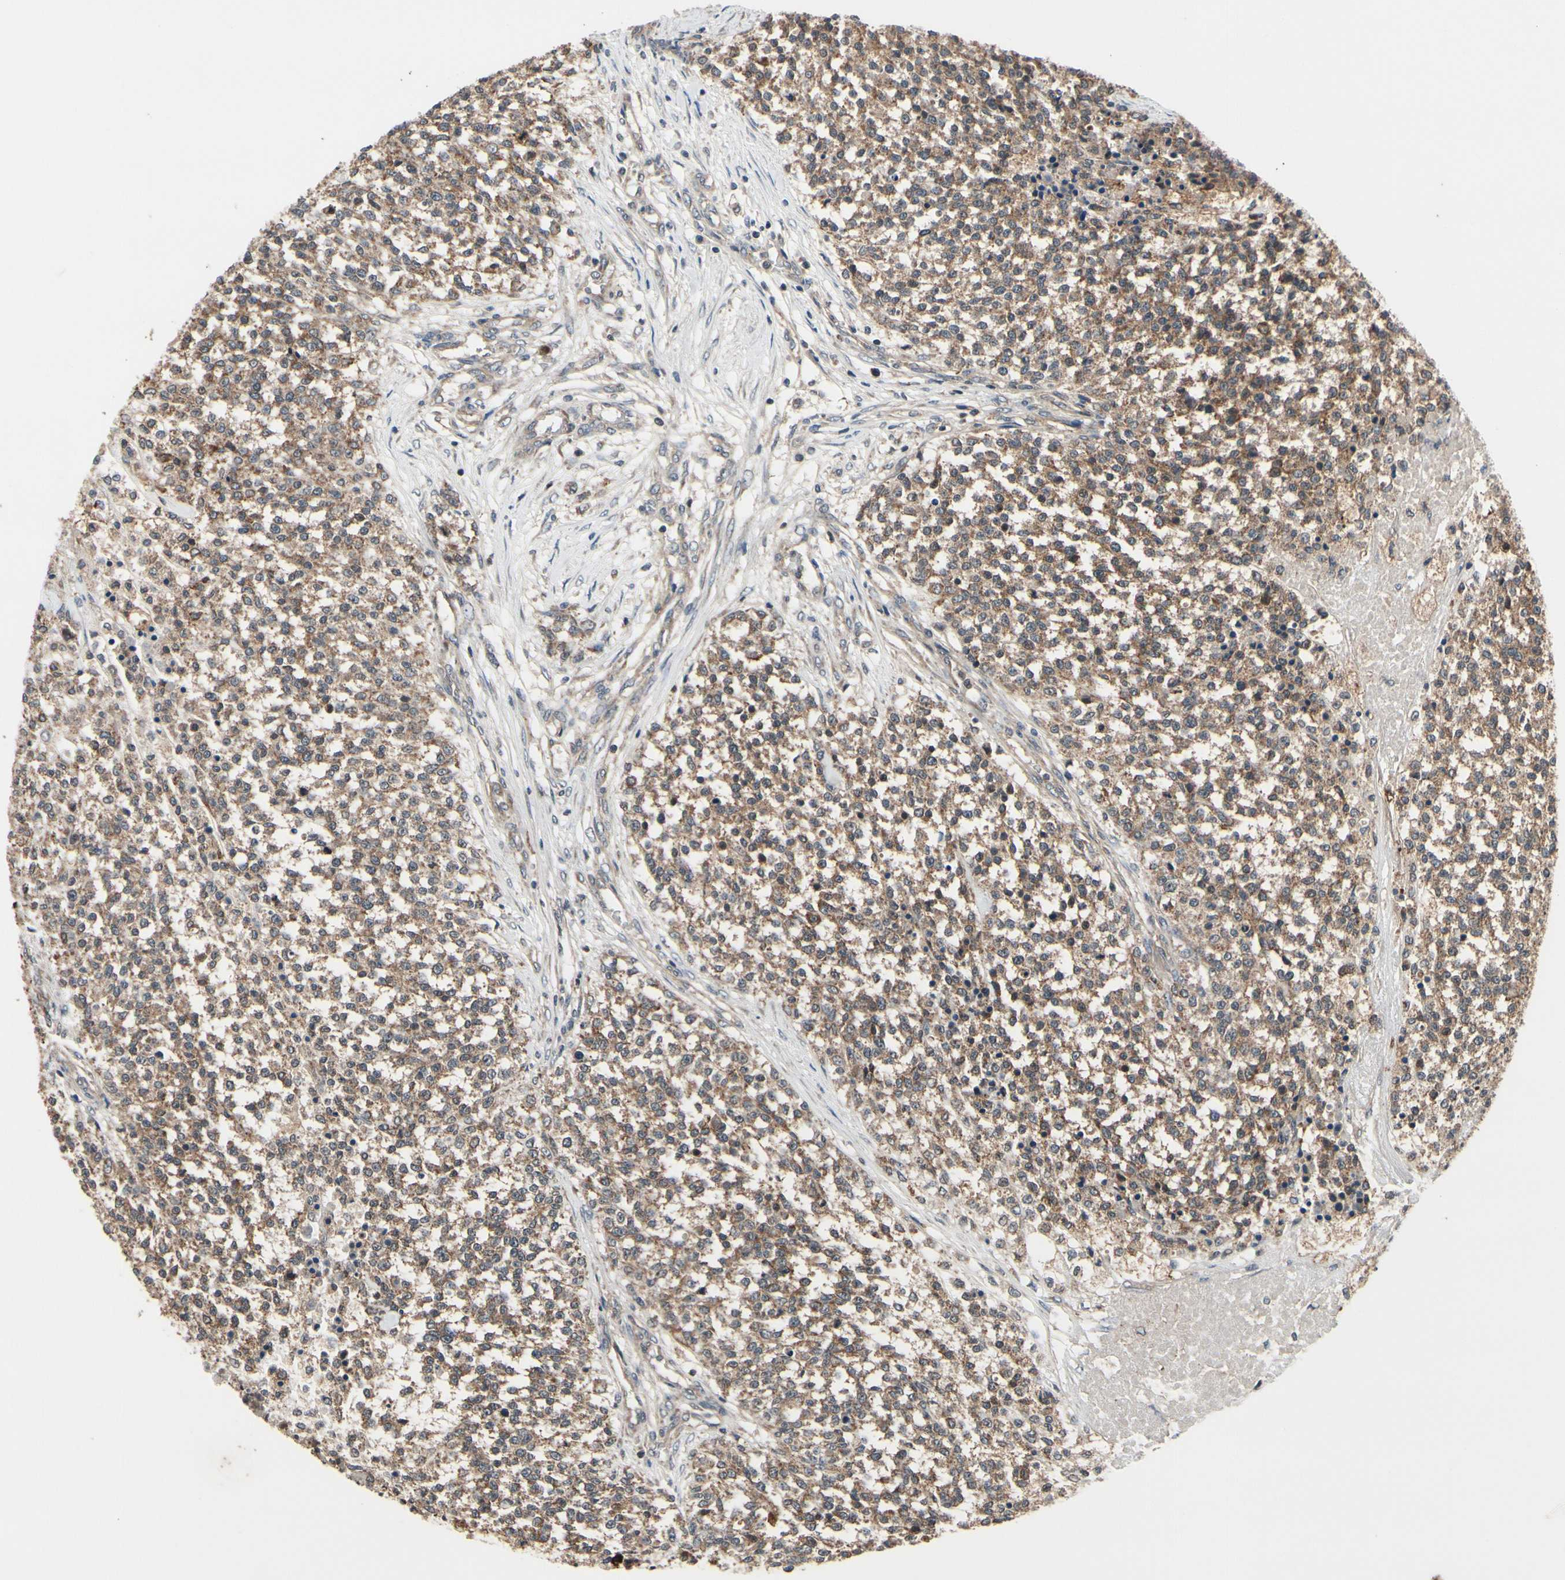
{"staining": {"intensity": "moderate", "quantity": ">75%", "location": "cytoplasmic/membranous"}, "tissue": "testis cancer", "cell_type": "Tumor cells", "image_type": "cancer", "snomed": [{"axis": "morphology", "description": "Seminoma, NOS"}, {"axis": "topography", "description": "Testis"}], "caption": "Approximately >75% of tumor cells in human testis seminoma exhibit moderate cytoplasmic/membranous protein positivity as visualized by brown immunohistochemical staining.", "gene": "MBTPS2", "patient": {"sex": "male", "age": 59}}